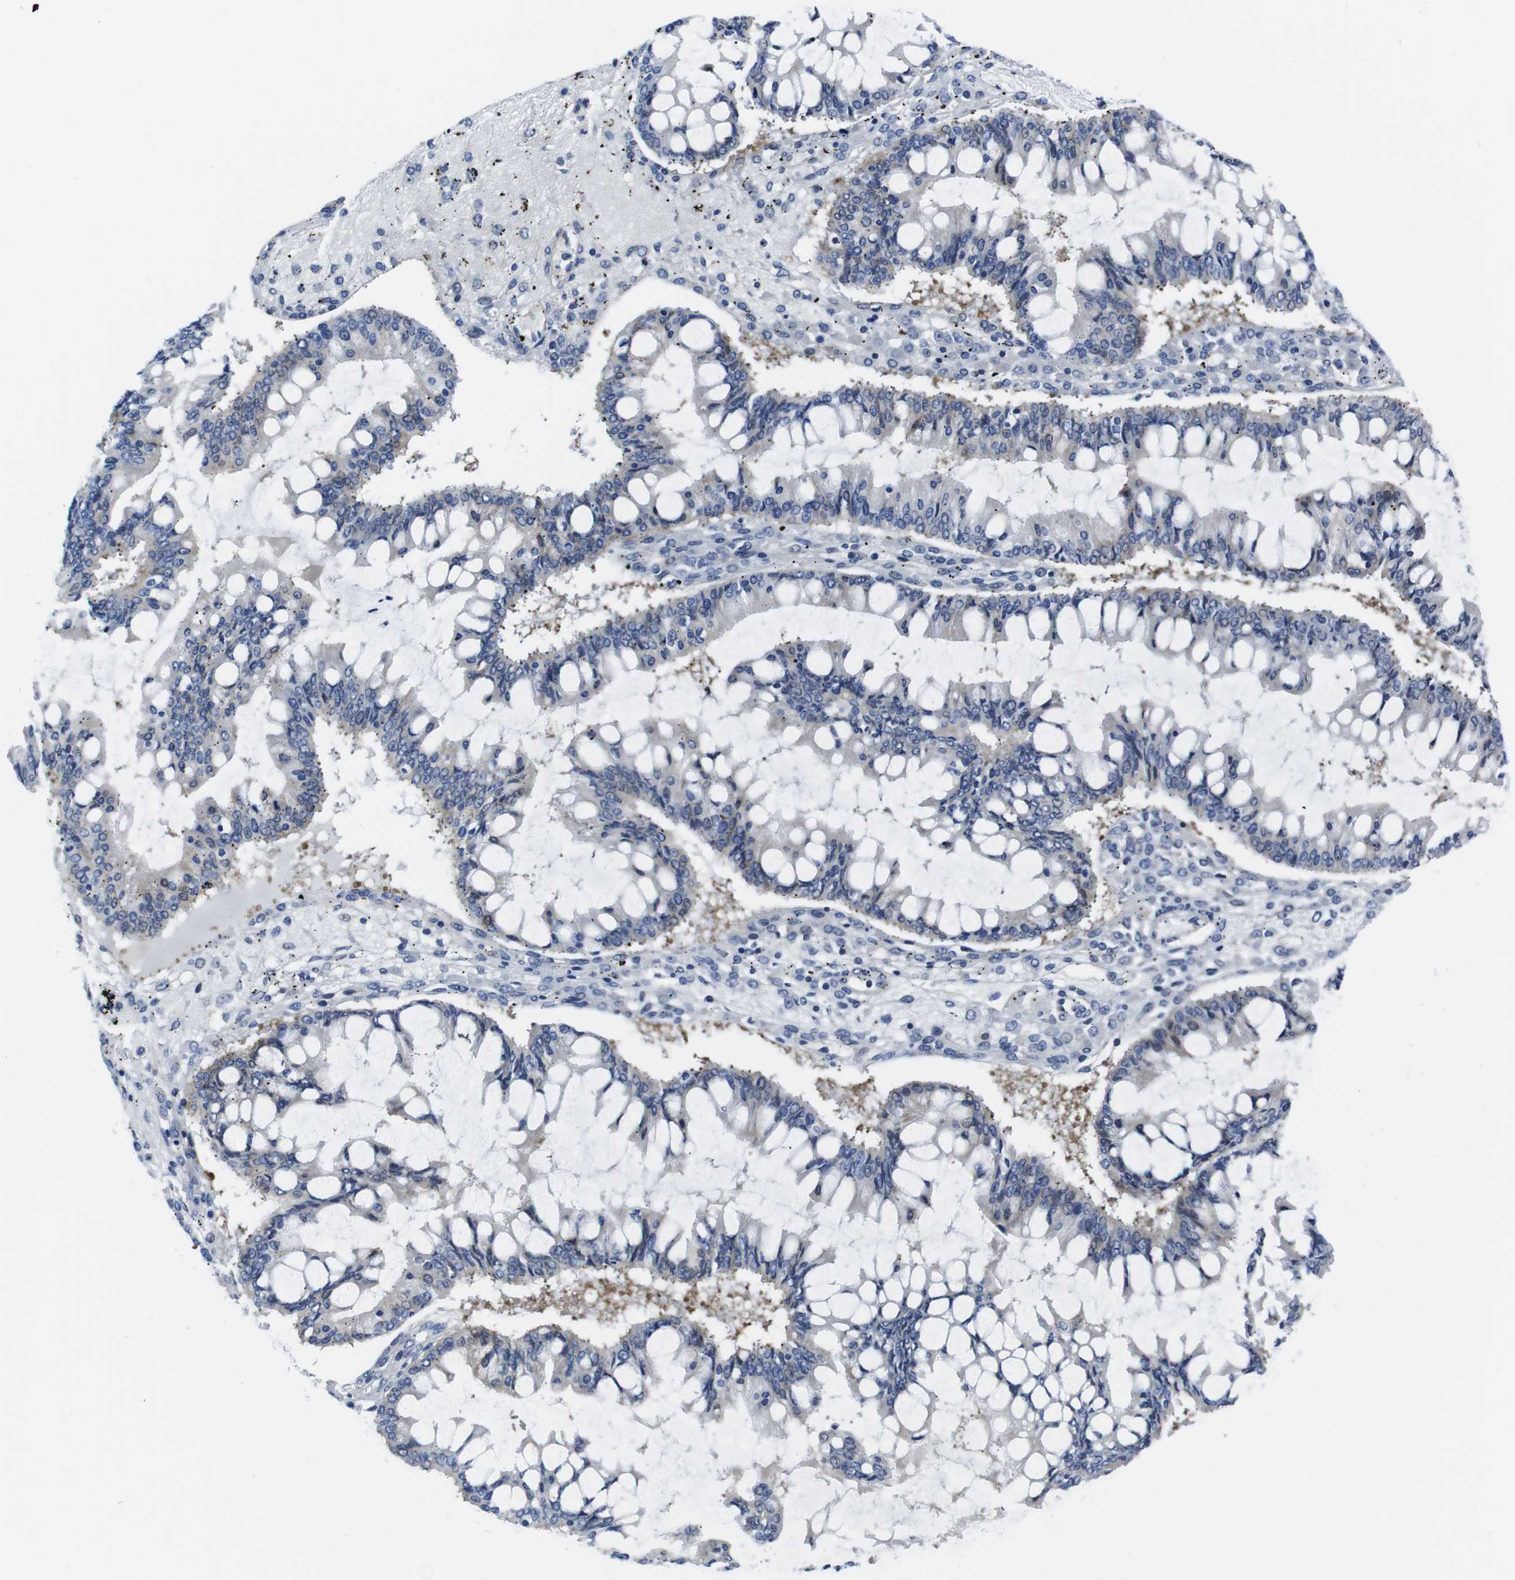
{"staining": {"intensity": "negative", "quantity": "none", "location": "none"}, "tissue": "ovarian cancer", "cell_type": "Tumor cells", "image_type": "cancer", "snomed": [{"axis": "morphology", "description": "Cystadenocarcinoma, mucinous, NOS"}, {"axis": "topography", "description": "Ovary"}], "caption": "Immunohistochemistry (IHC) micrograph of neoplastic tissue: ovarian cancer stained with DAB shows no significant protein staining in tumor cells.", "gene": "EIF4A1", "patient": {"sex": "female", "age": 73}}